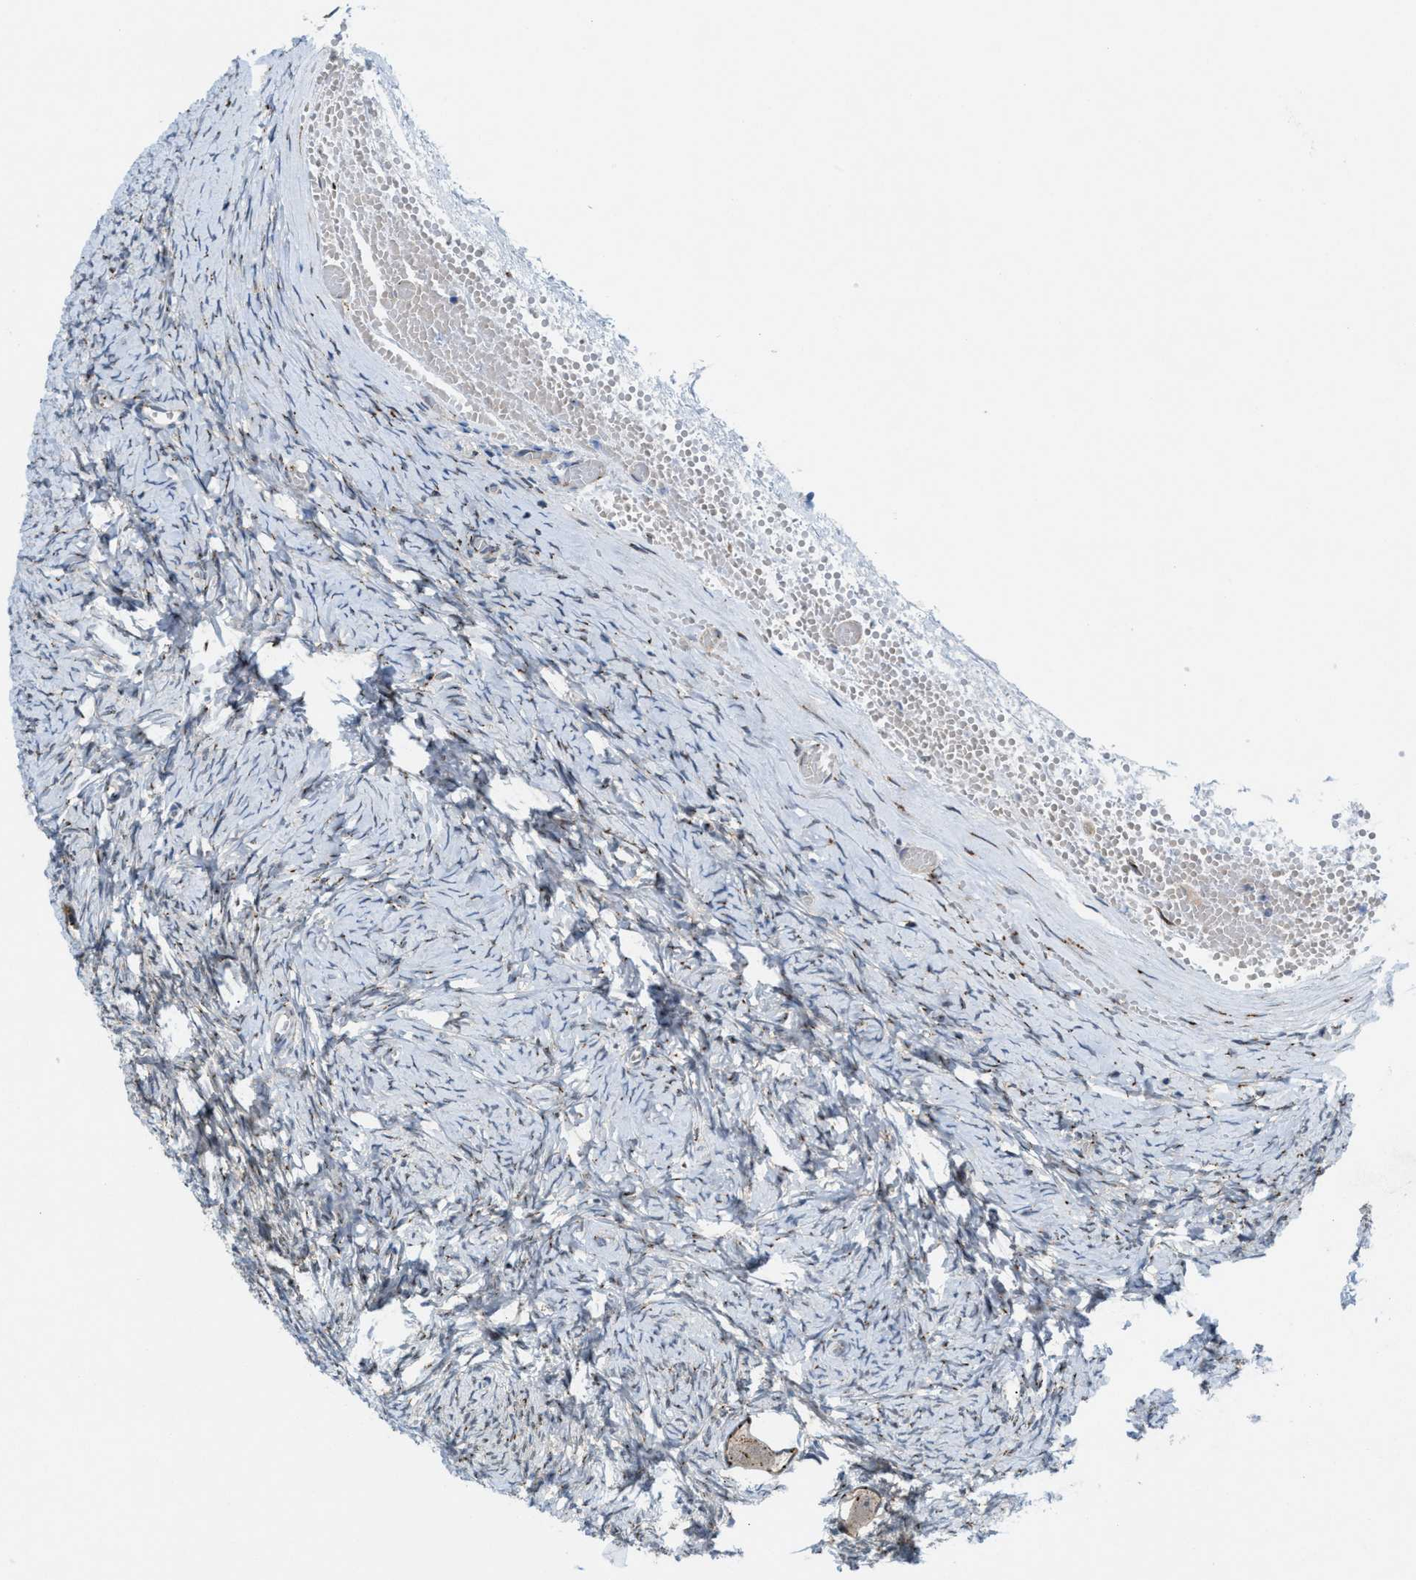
{"staining": {"intensity": "weak", "quantity": "<25%", "location": "cytoplasmic/membranous"}, "tissue": "ovary", "cell_type": "Follicle cells", "image_type": "normal", "snomed": [{"axis": "morphology", "description": "Normal tissue, NOS"}, {"axis": "topography", "description": "Ovary"}], "caption": "This is a photomicrograph of IHC staining of normal ovary, which shows no positivity in follicle cells. (Immunohistochemistry, brightfield microscopy, high magnification).", "gene": "SLC38A10", "patient": {"sex": "female", "age": 27}}